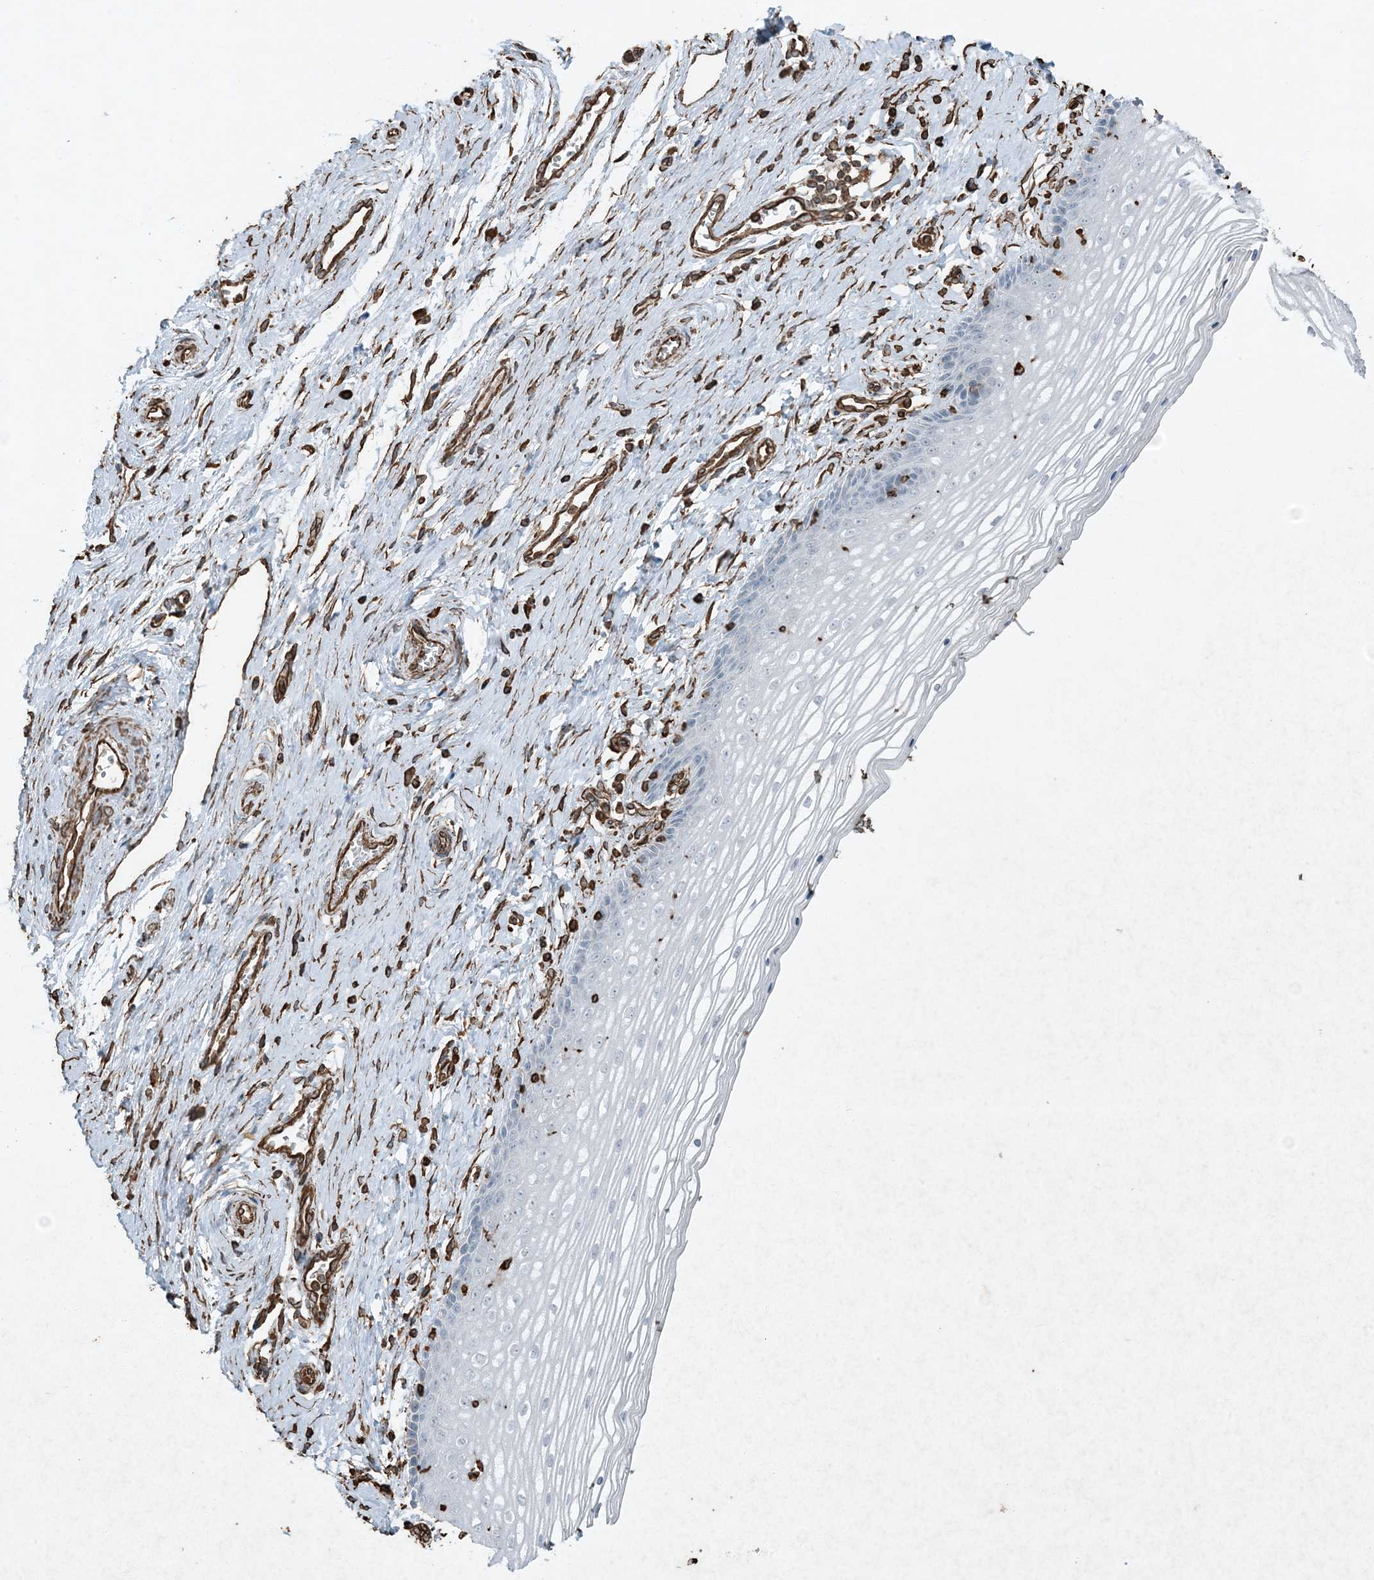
{"staining": {"intensity": "negative", "quantity": "none", "location": "none"}, "tissue": "vagina", "cell_type": "Squamous epithelial cells", "image_type": "normal", "snomed": [{"axis": "morphology", "description": "Normal tissue, NOS"}, {"axis": "topography", "description": "Vagina"}], "caption": "A high-resolution histopathology image shows IHC staining of normal vagina, which exhibits no significant expression in squamous epithelial cells. (DAB immunohistochemistry (IHC) with hematoxylin counter stain).", "gene": "RYK", "patient": {"sex": "female", "age": 46}}